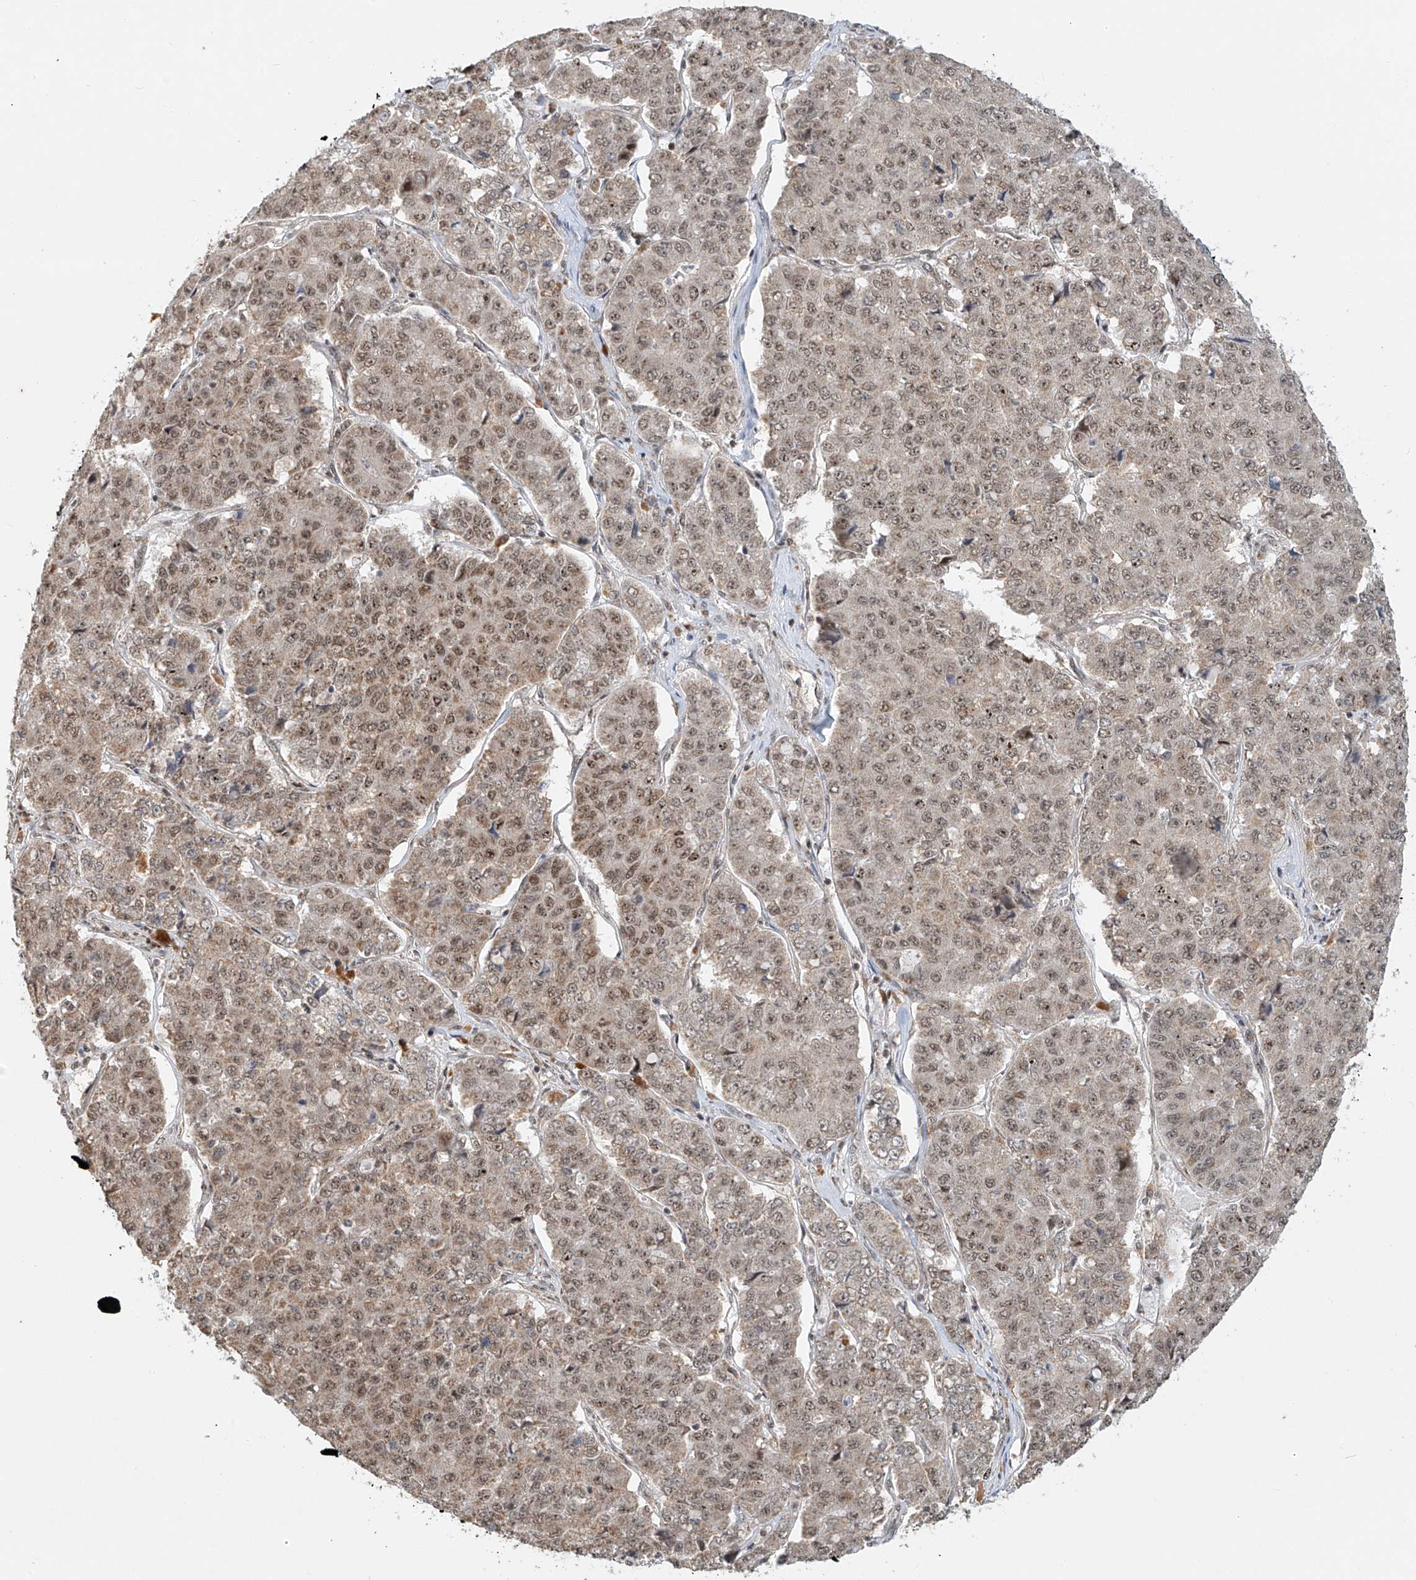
{"staining": {"intensity": "weak", "quantity": ">75%", "location": "cytoplasmic/membranous,nuclear"}, "tissue": "pancreatic cancer", "cell_type": "Tumor cells", "image_type": "cancer", "snomed": [{"axis": "morphology", "description": "Adenocarcinoma, NOS"}, {"axis": "topography", "description": "Pancreas"}], "caption": "Immunohistochemistry (IHC) of human pancreatic cancer reveals low levels of weak cytoplasmic/membranous and nuclear staining in approximately >75% of tumor cells. (DAB IHC with brightfield microscopy, high magnification).", "gene": "SYTL3", "patient": {"sex": "male", "age": 50}}